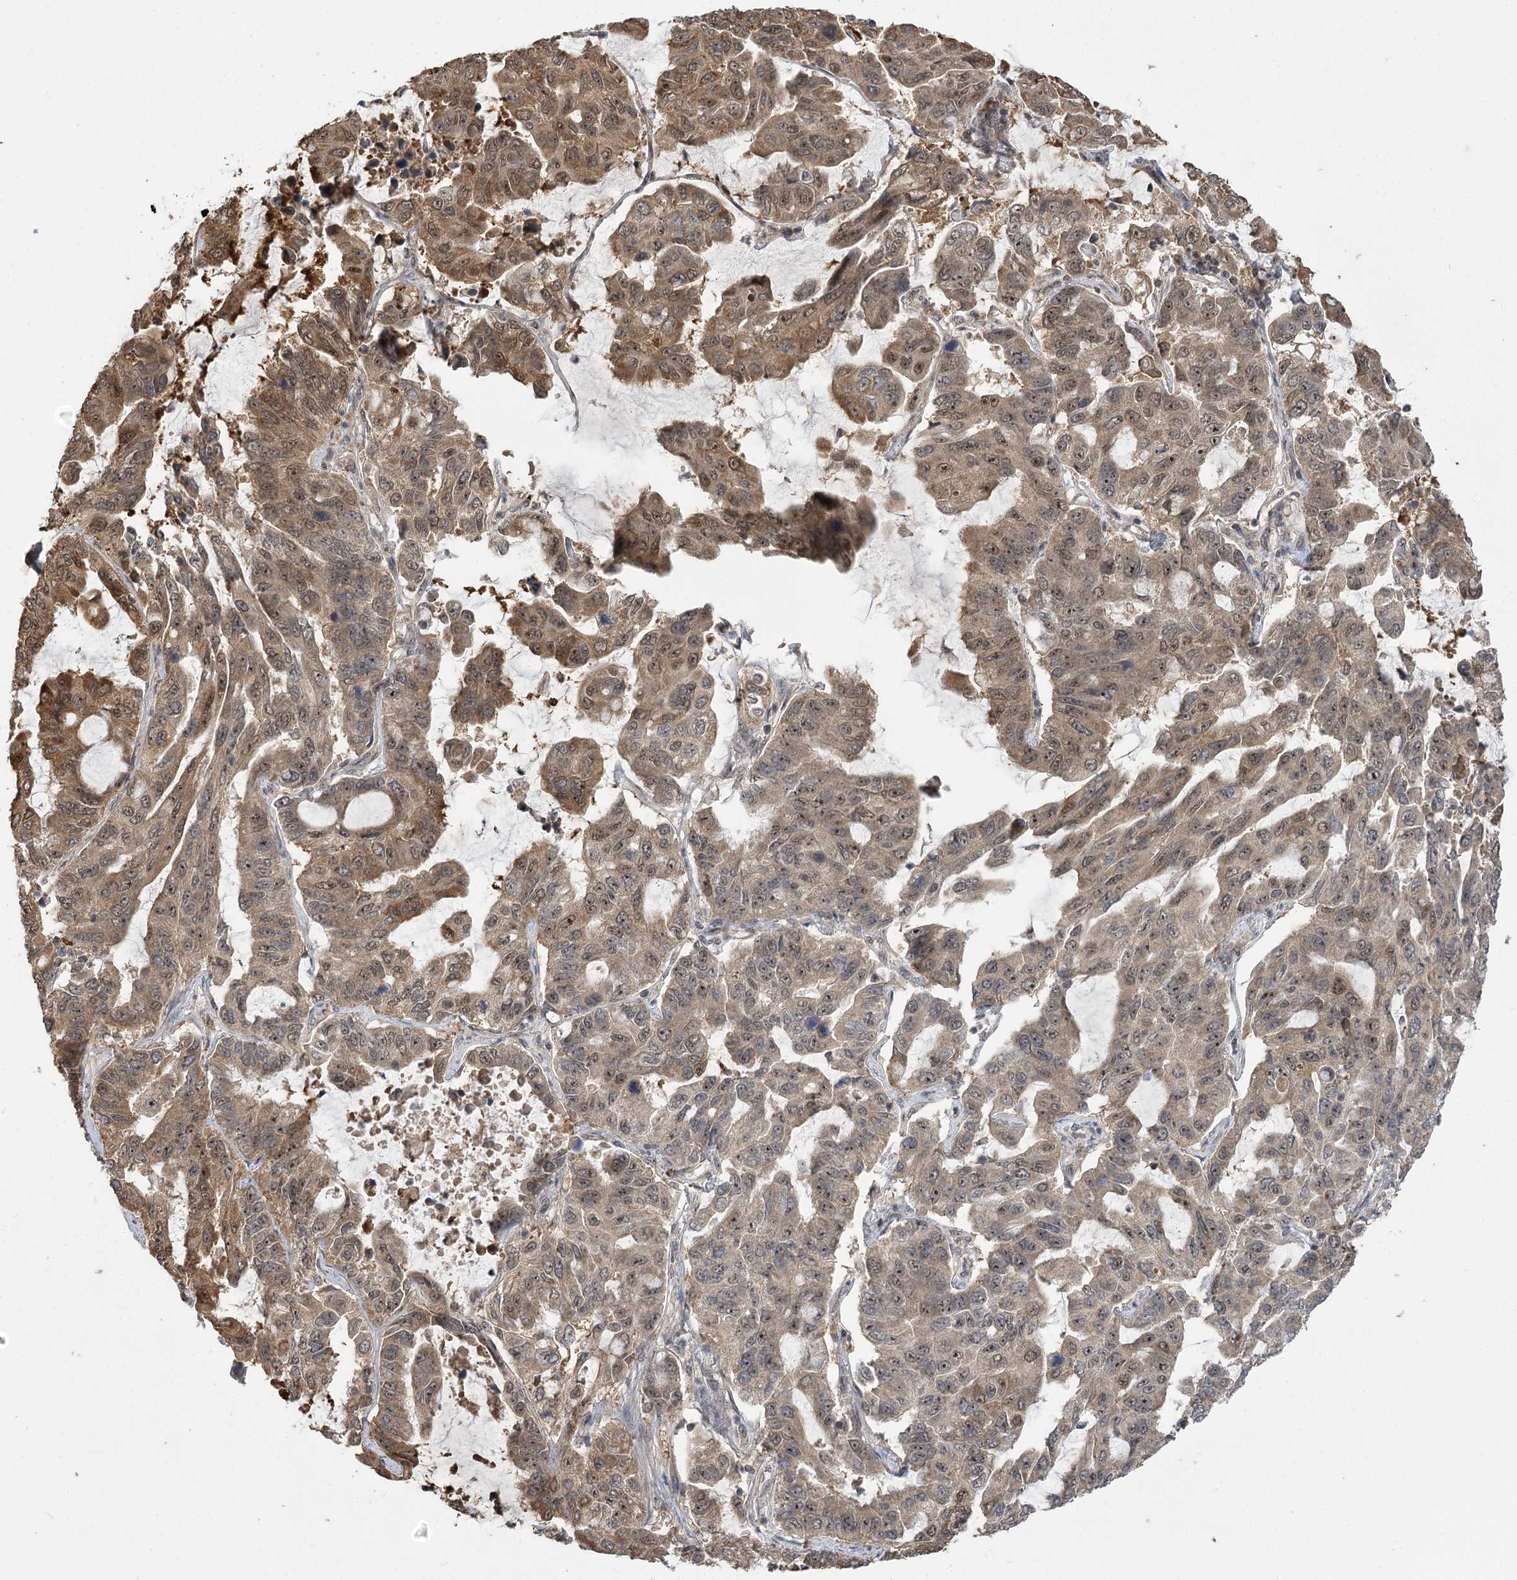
{"staining": {"intensity": "moderate", "quantity": ">75%", "location": "cytoplasmic/membranous,nuclear"}, "tissue": "lung cancer", "cell_type": "Tumor cells", "image_type": "cancer", "snomed": [{"axis": "morphology", "description": "Adenocarcinoma, NOS"}, {"axis": "topography", "description": "Lung"}], "caption": "A medium amount of moderate cytoplasmic/membranous and nuclear expression is identified in about >75% of tumor cells in lung cancer (adenocarcinoma) tissue. Nuclei are stained in blue.", "gene": "SERGEF", "patient": {"sex": "male", "age": 64}}